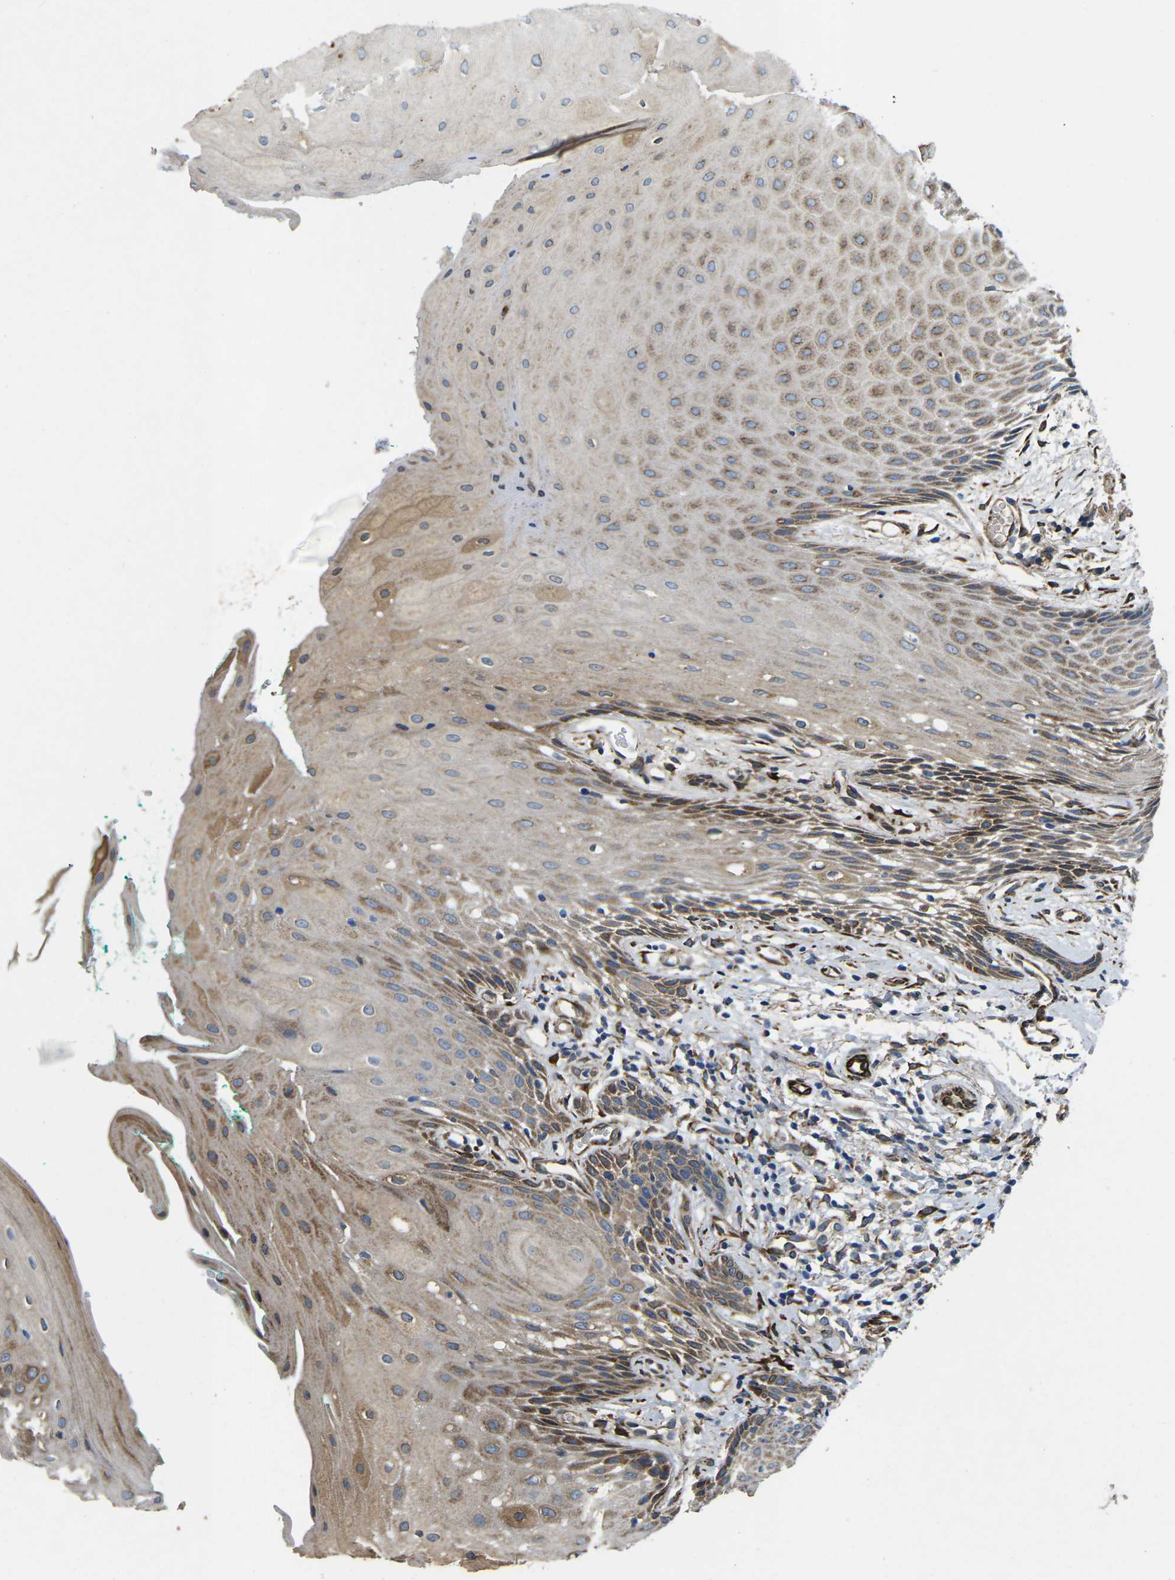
{"staining": {"intensity": "strong", "quantity": "<25%", "location": "cytoplasmic/membranous"}, "tissue": "oral mucosa", "cell_type": "Squamous epithelial cells", "image_type": "normal", "snomed": [{"axis": "morphology", "description": "Normal tissue, NOS"}, {"axis": "morphology", "description": "Squamous cell carcinoma, NOS"}, {"axis": "topography", "description": "Oral tissue"}, {"axis": "topography", "description": "Salivary gland"}, {"axis": "topography", "description": "Head-Neck"}], "caption": "Brown immunohistochemical staining in unremarkable human oral mucosa demonstrates strong cytoplasmic/membranous positivity in approximately <25% of squamous epithelial cells. (brown staining indicates protein expression, while blue staining denotes nuclei).", "gene": "PDZD8", "patient": {"sex": "female", "age": 62}}